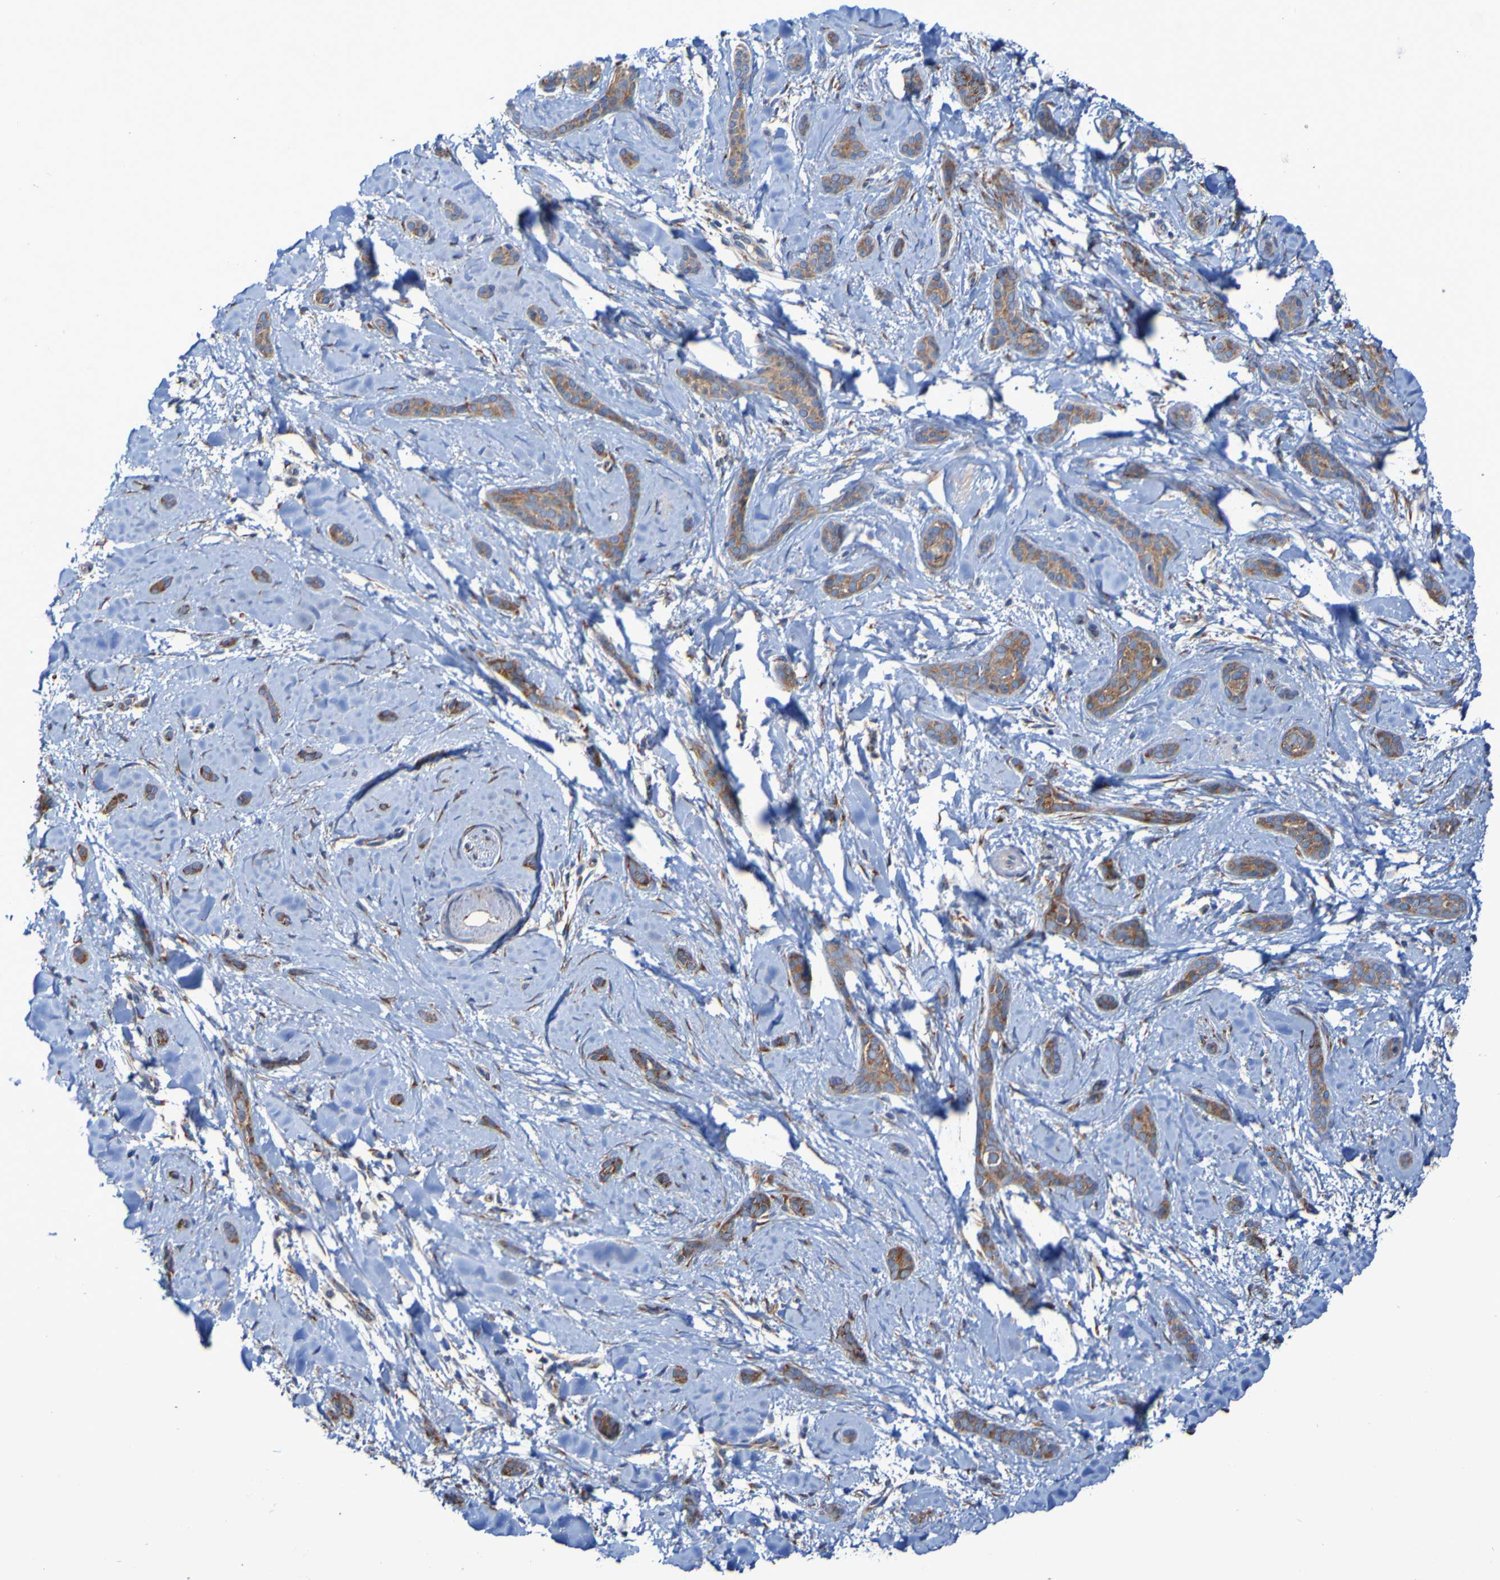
{"staining": {"intensity": "weak", "quantity": ">75%", "location": "cytoplasmic/membranous"}, "tissue": "skin cancer", "cell_type": "Tumor cells", "image_type": "cancer", "snomed": [{"axis": "morphology", "description": "Basal cell carcinoma"}, {"axis": "morphology", "description": "Adnexal tumor, benign"}, {"axis": "topography", "description": "Skin"}], "caption": "There is low levels of weak cytoplasmic/membranous expression in tumor cells of skin cancer (benign adnexal tumor), as demonstrated by immunohistochemical staining (brown color).", "gene": "FKBP3", "patient": {"sex": "female", "age": 42}}